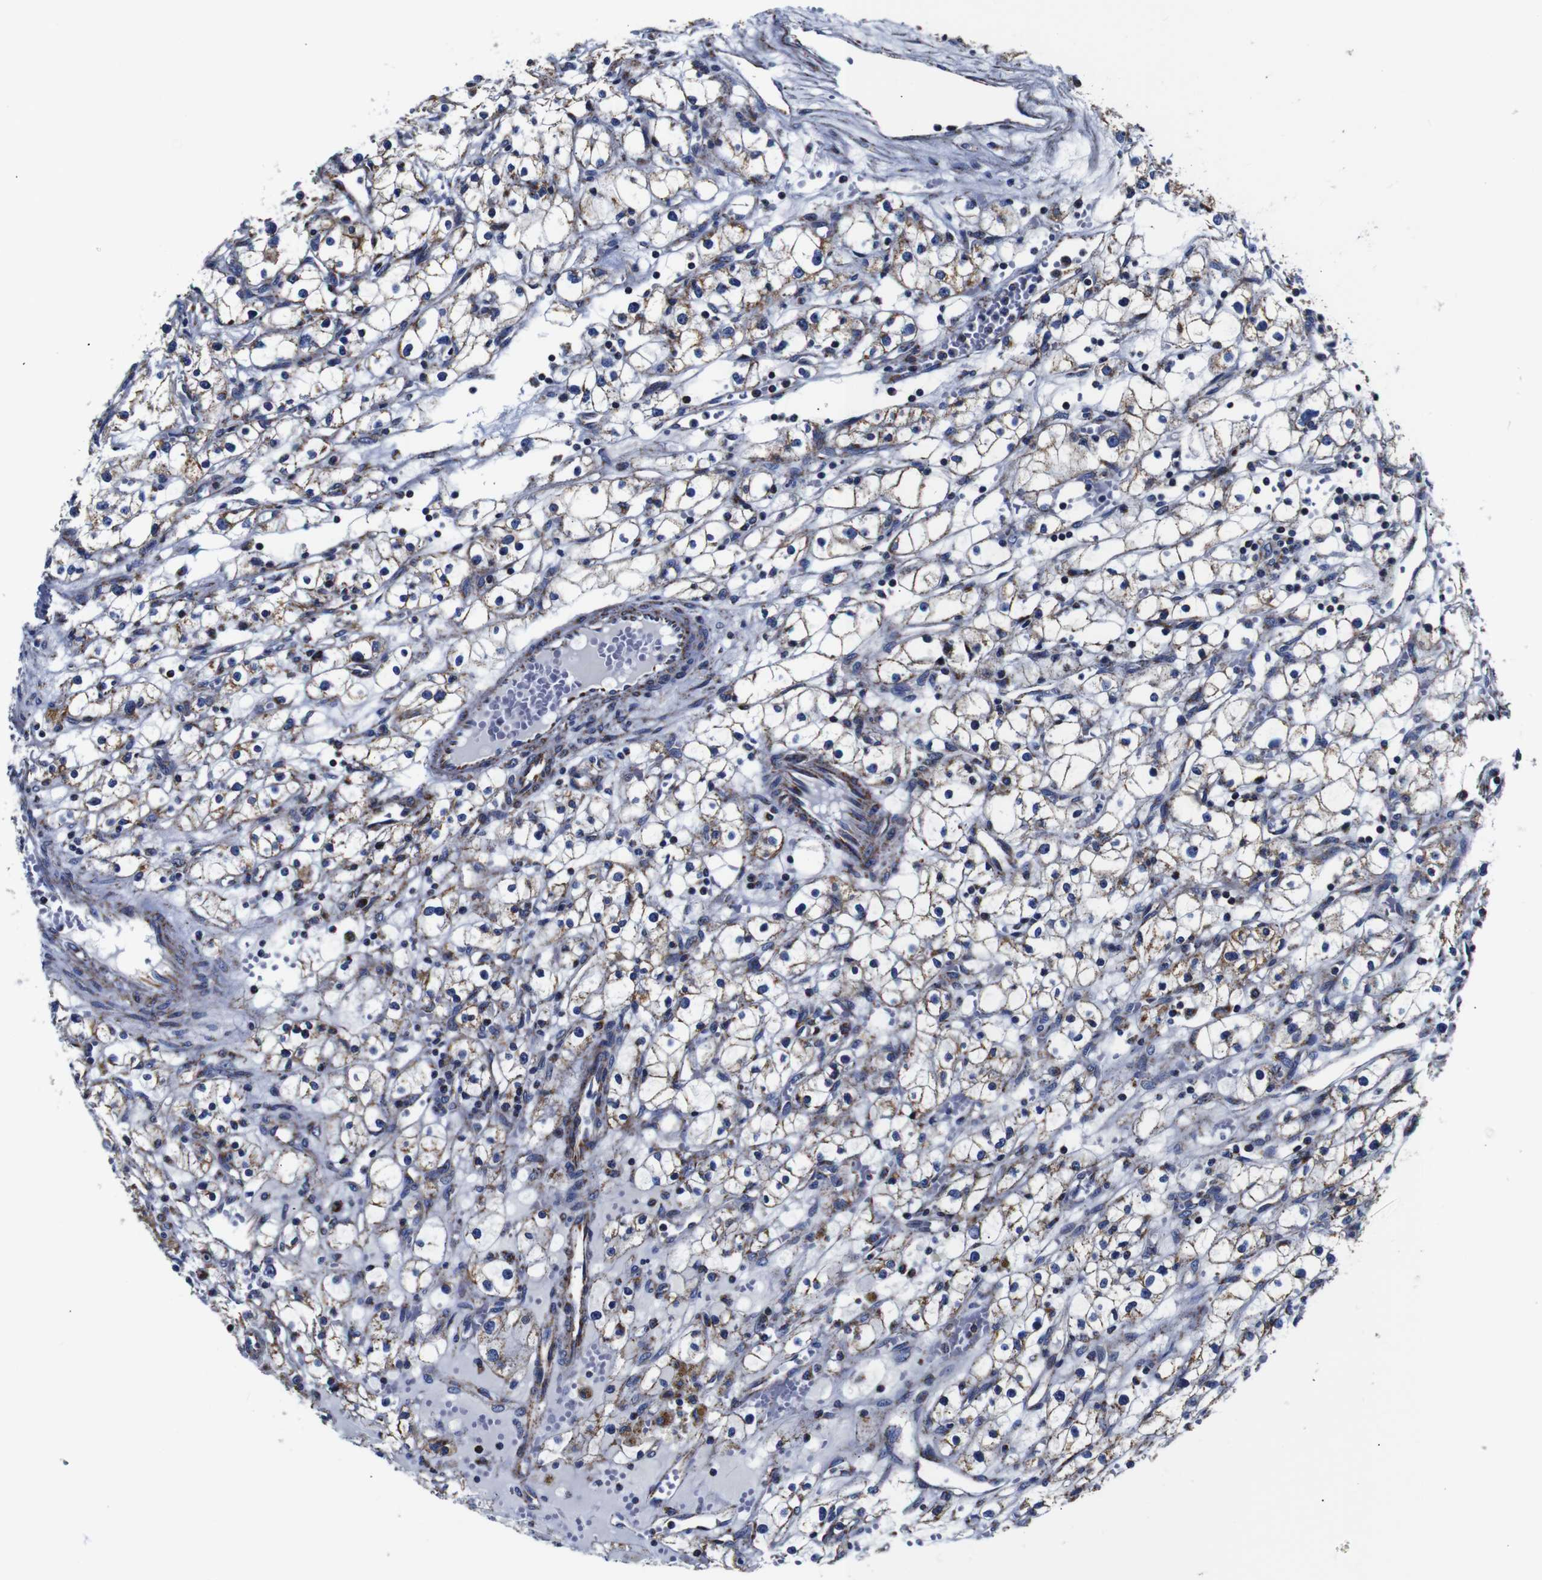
{"staining": {"intensity": "moderate", "quantity": "<25%", "location": "cytoplasmic/membranous"}, "tissue": "renal cancer", "cell_type": "Tumor cells", "image_type": "cancer", "snomed": [{"axis": "morphology", "description": "Adenocarcinoma, NOS"}, {"axis": "topography", "description": "Kidney"}], "caption": "Moderate cytoplasmic/membranous protein expression is appreciated in approximately <25% of tumor cells in renal cancer. The protein is shown in brown color, while the nuclei are stained blue.", "gene": "FKBP9", "patient": {"sex": "male", "age": 56}}